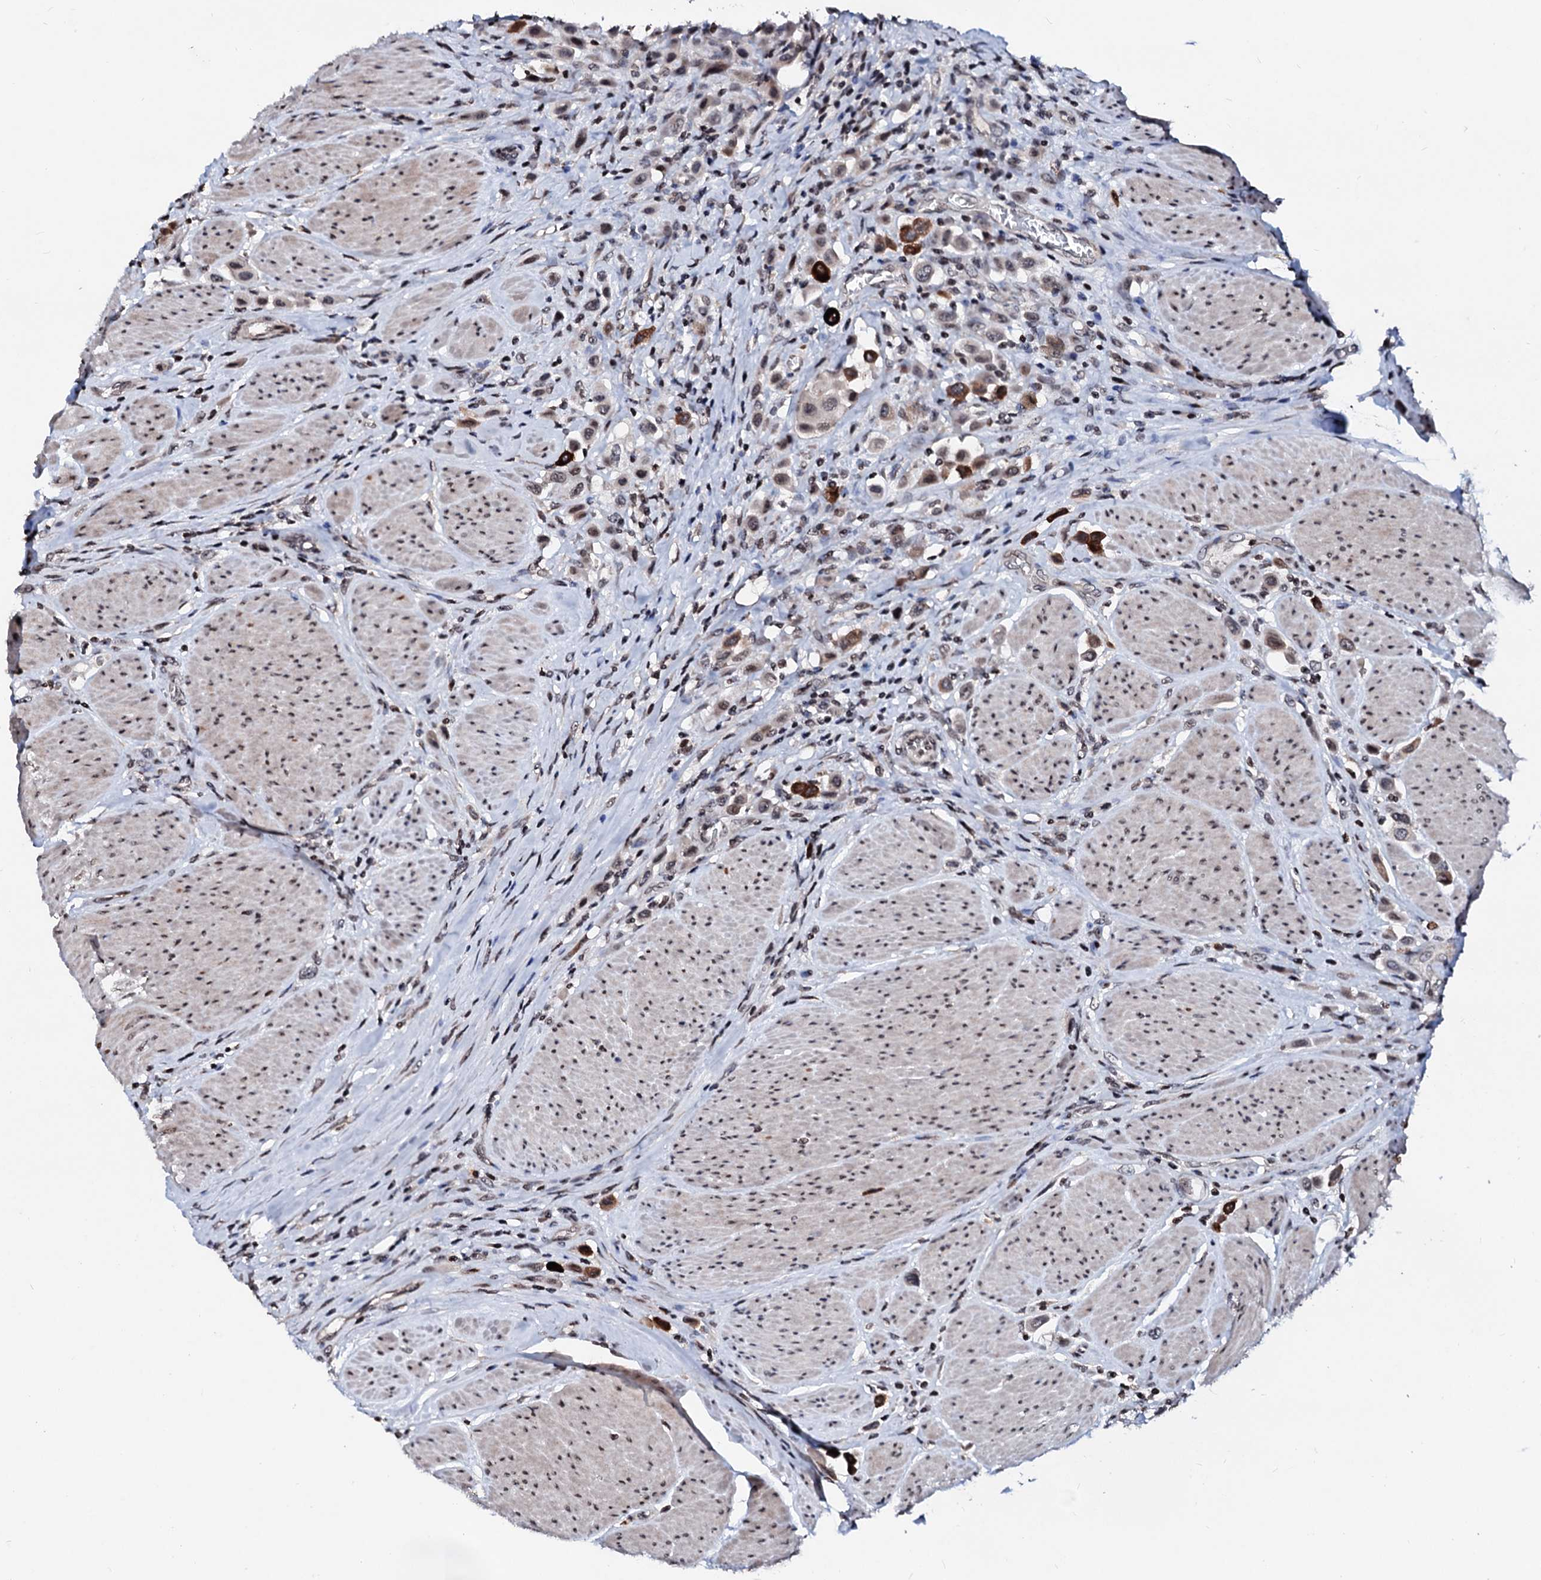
{"staining": {"intensity": "strong", "quantity": "25%-75%", "location": "cytoplasmic/membranous"}, "tissue": "urothelial cancer", "cell_type": "Tumor cells", "image_type": "cancer", "snomed": [{"axis": "morphology", "description": "Urothelial carcinoma, High grade"}, {"axis": "topography", "description": "Urinary bladder"}], "caption": "The image shows immunohistochemical staining of urothelial carcinoma (high-grade). There is strong cytoplasmic/membranous expression is seen in approximately 25%-75% of tumor cells.", "gene": "LSM11", "patient": {"sex": "male", "age": 50}}